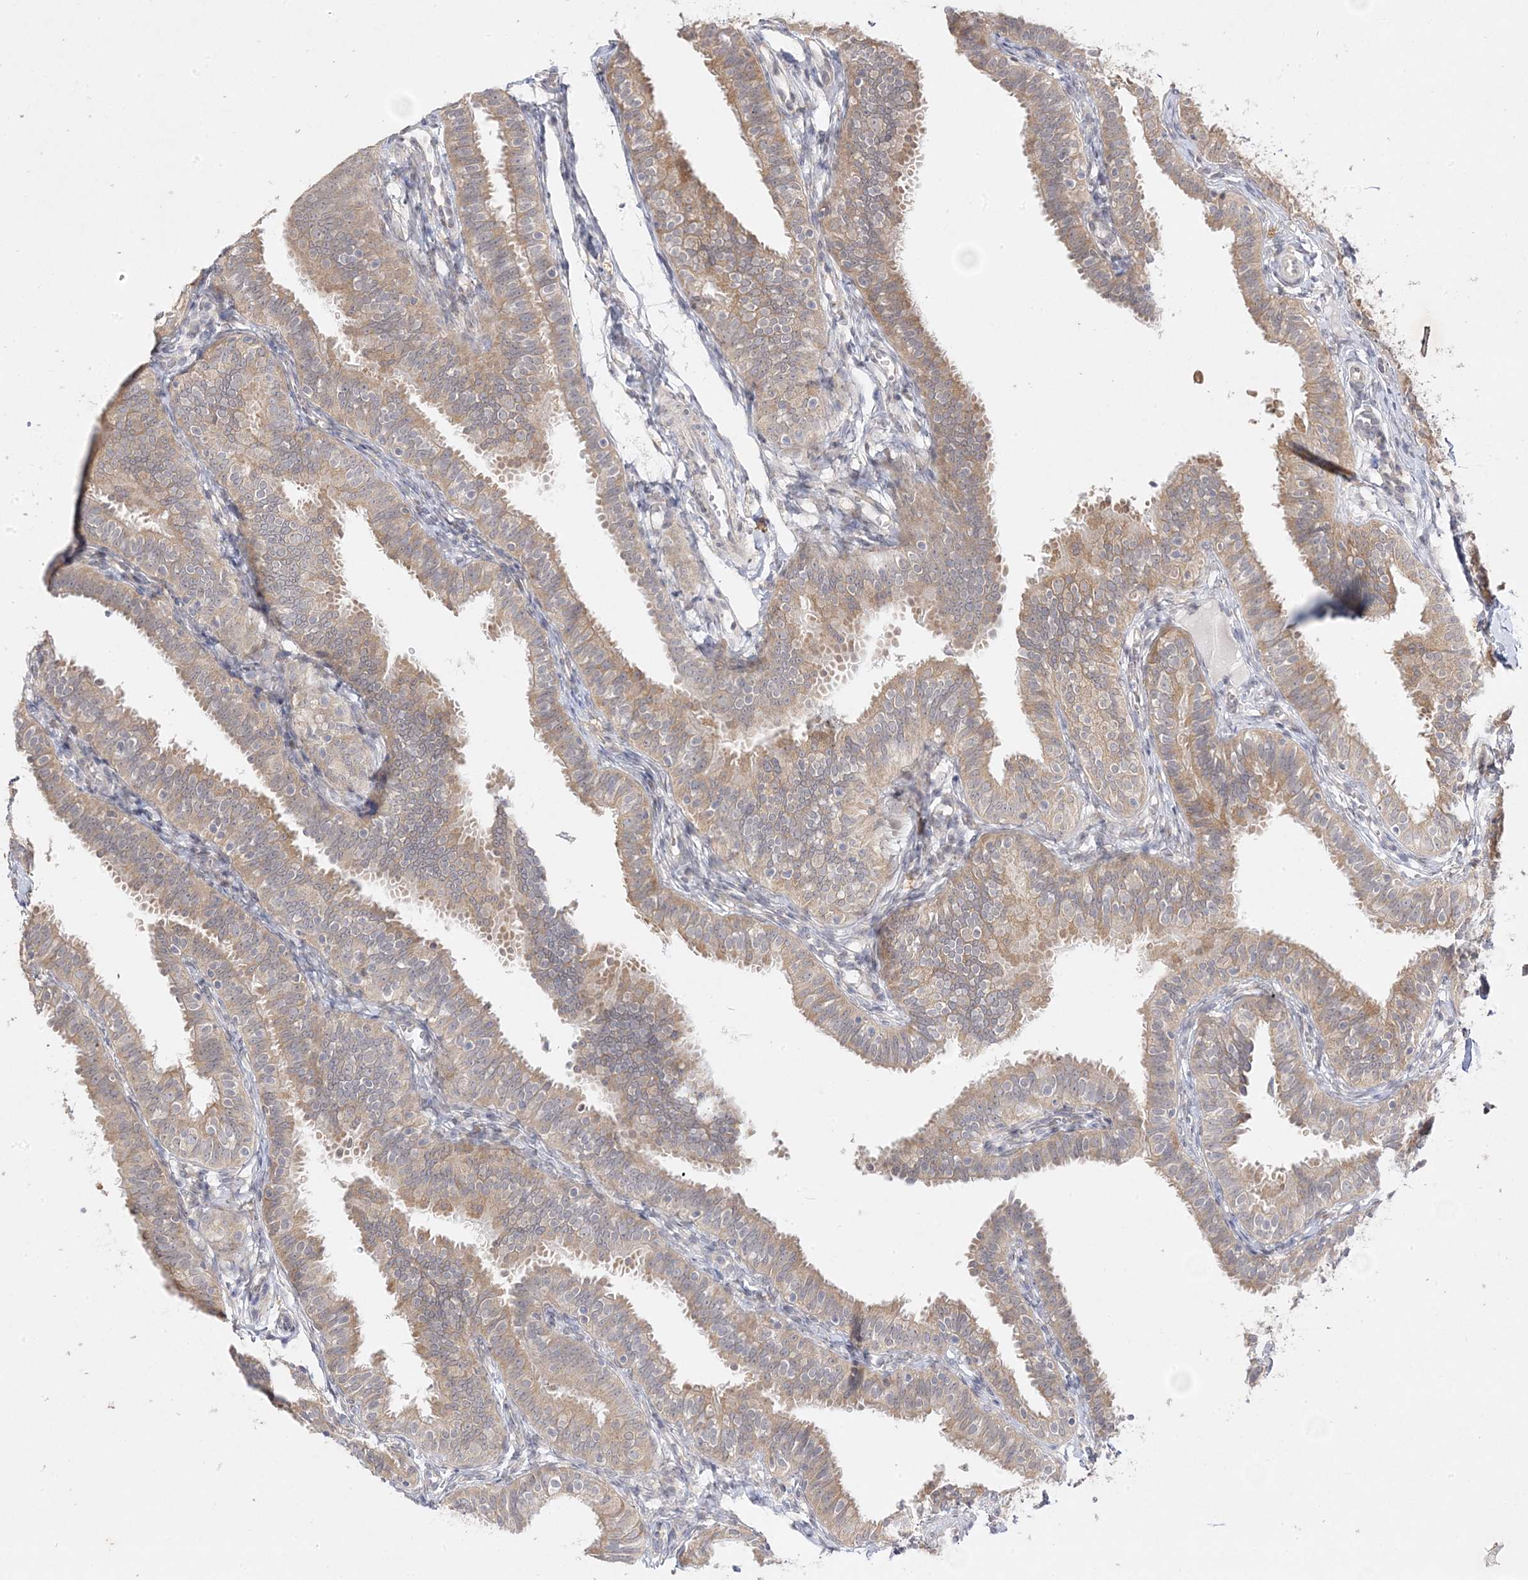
{"staining": {"intensity": "moderate", "quantity": ">75%", "location": "cytoplasmic/membranous"}, "tissue": "fallopian tube", "cell_type": "Glandular cells", "image_type": "normal", "snomed": [{"axis": "morphology", "description": "Normal tissue, NOS"}, {"axis": "topography", "description": "Fallopian tube"}], "caption": "Immunohistochemistry micrograph of benign fallopian tube: human fallopian tube stained using immunohistochemistry (IHC) shows medium levels of moderate protein expression localized specifically in the cytoplasmic/membranous of glandular cells, appearing as a cytoplasmic/membranous brown color.", "gene": "C2CD2", "patient": {"sex": "female", "age": 35}}